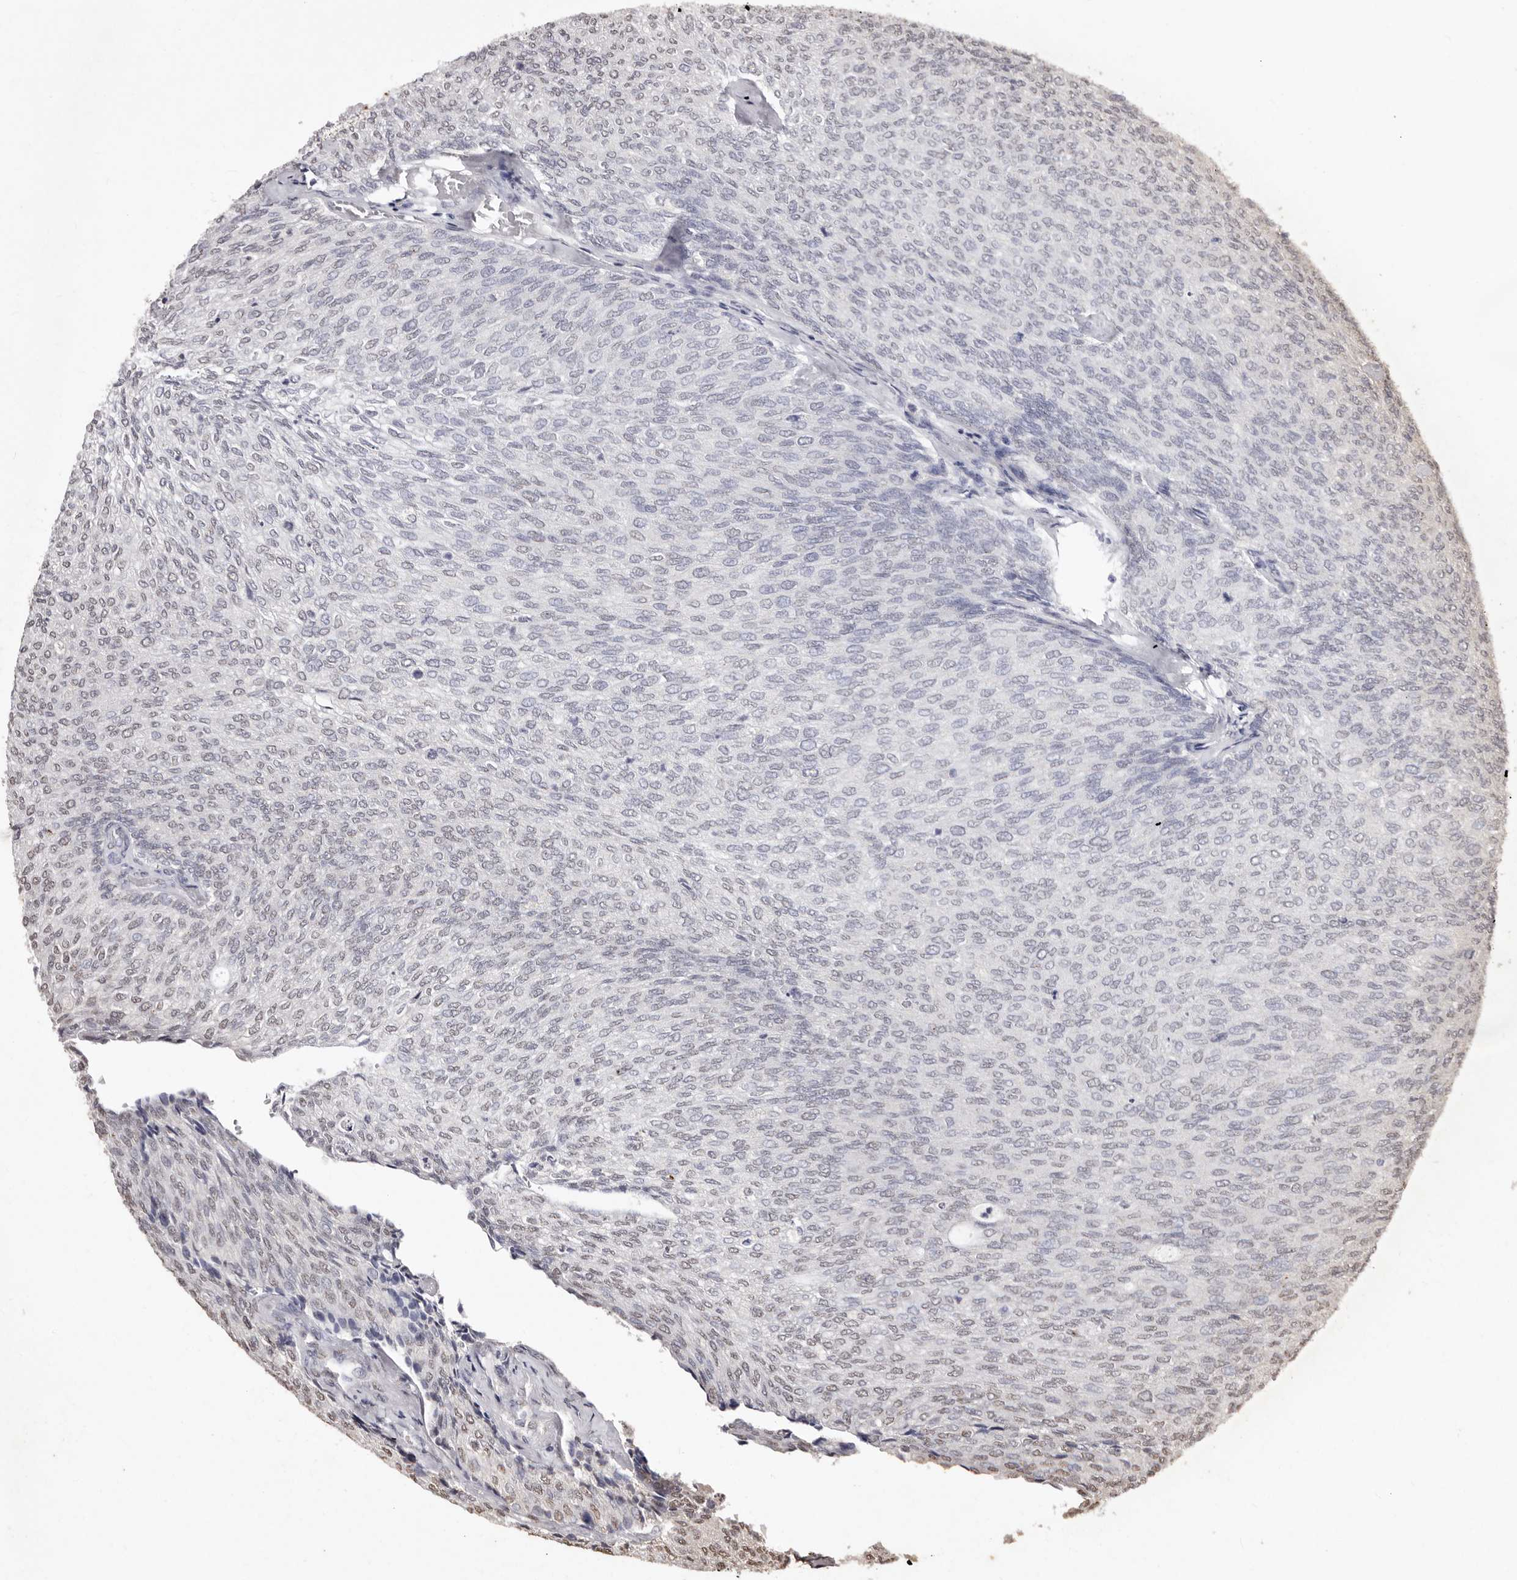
{"staining": {"intensity": "weak", "quantity": "25%-75%", "location": "nuclear"}, "tissue": "urothelial cancer", "cell_type": "Tumor cells", "image_type": "cancer", "snomed": [{"axis": "morphology", "description": "Urothelial carcinoma, Low grade"}, {"axis": "topography", "description": "Urinary bladder"}], "caption": "Low-grade urothelial carcinoma stained with immunohistochemistry shows weak nuclear expression in approximately 25%-75% of tumor cells.", "gene": "ERBB4", "patient": {"sex": "female", "age": 79}}